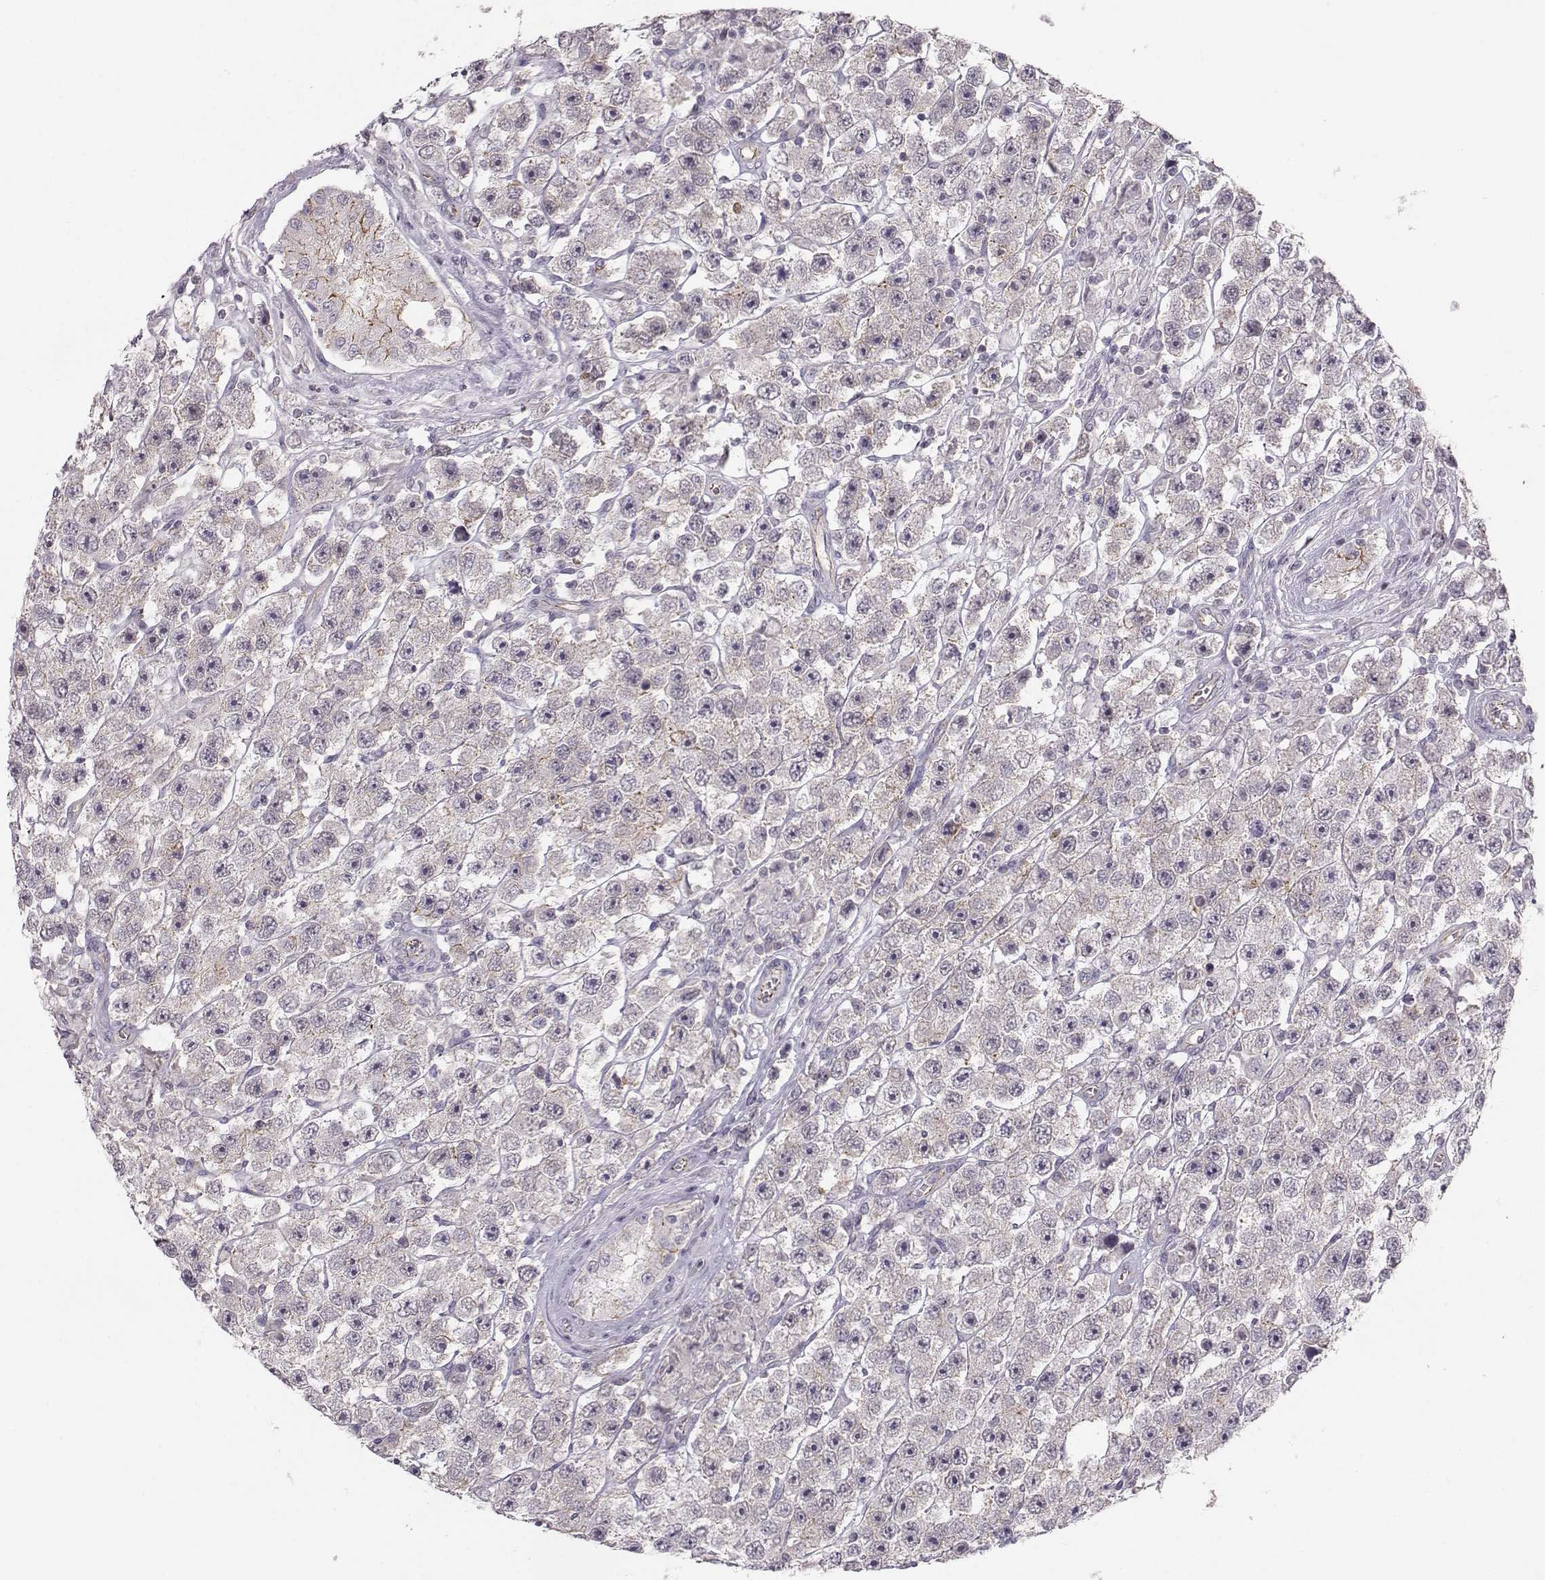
{"staining": {"intensity": "negative", "quantity": "none", "location": "none"}, "tissue": "testis cancer", "cell_type": "Tumor cells", "image_type": "cancer", "snomed": [{"axis": "morphology", "description": "Seminoma, NOS"}, {"axis": "topography", "description": "Testis"}], "caption": "An immunohistochemistry histopathology image of testis cancer (seminoma) is shown. There is no staining in tumor cells of testis cancer (seminoma).", "gene": "MAST1", "patient": {"sex": "male", "age": 45}}